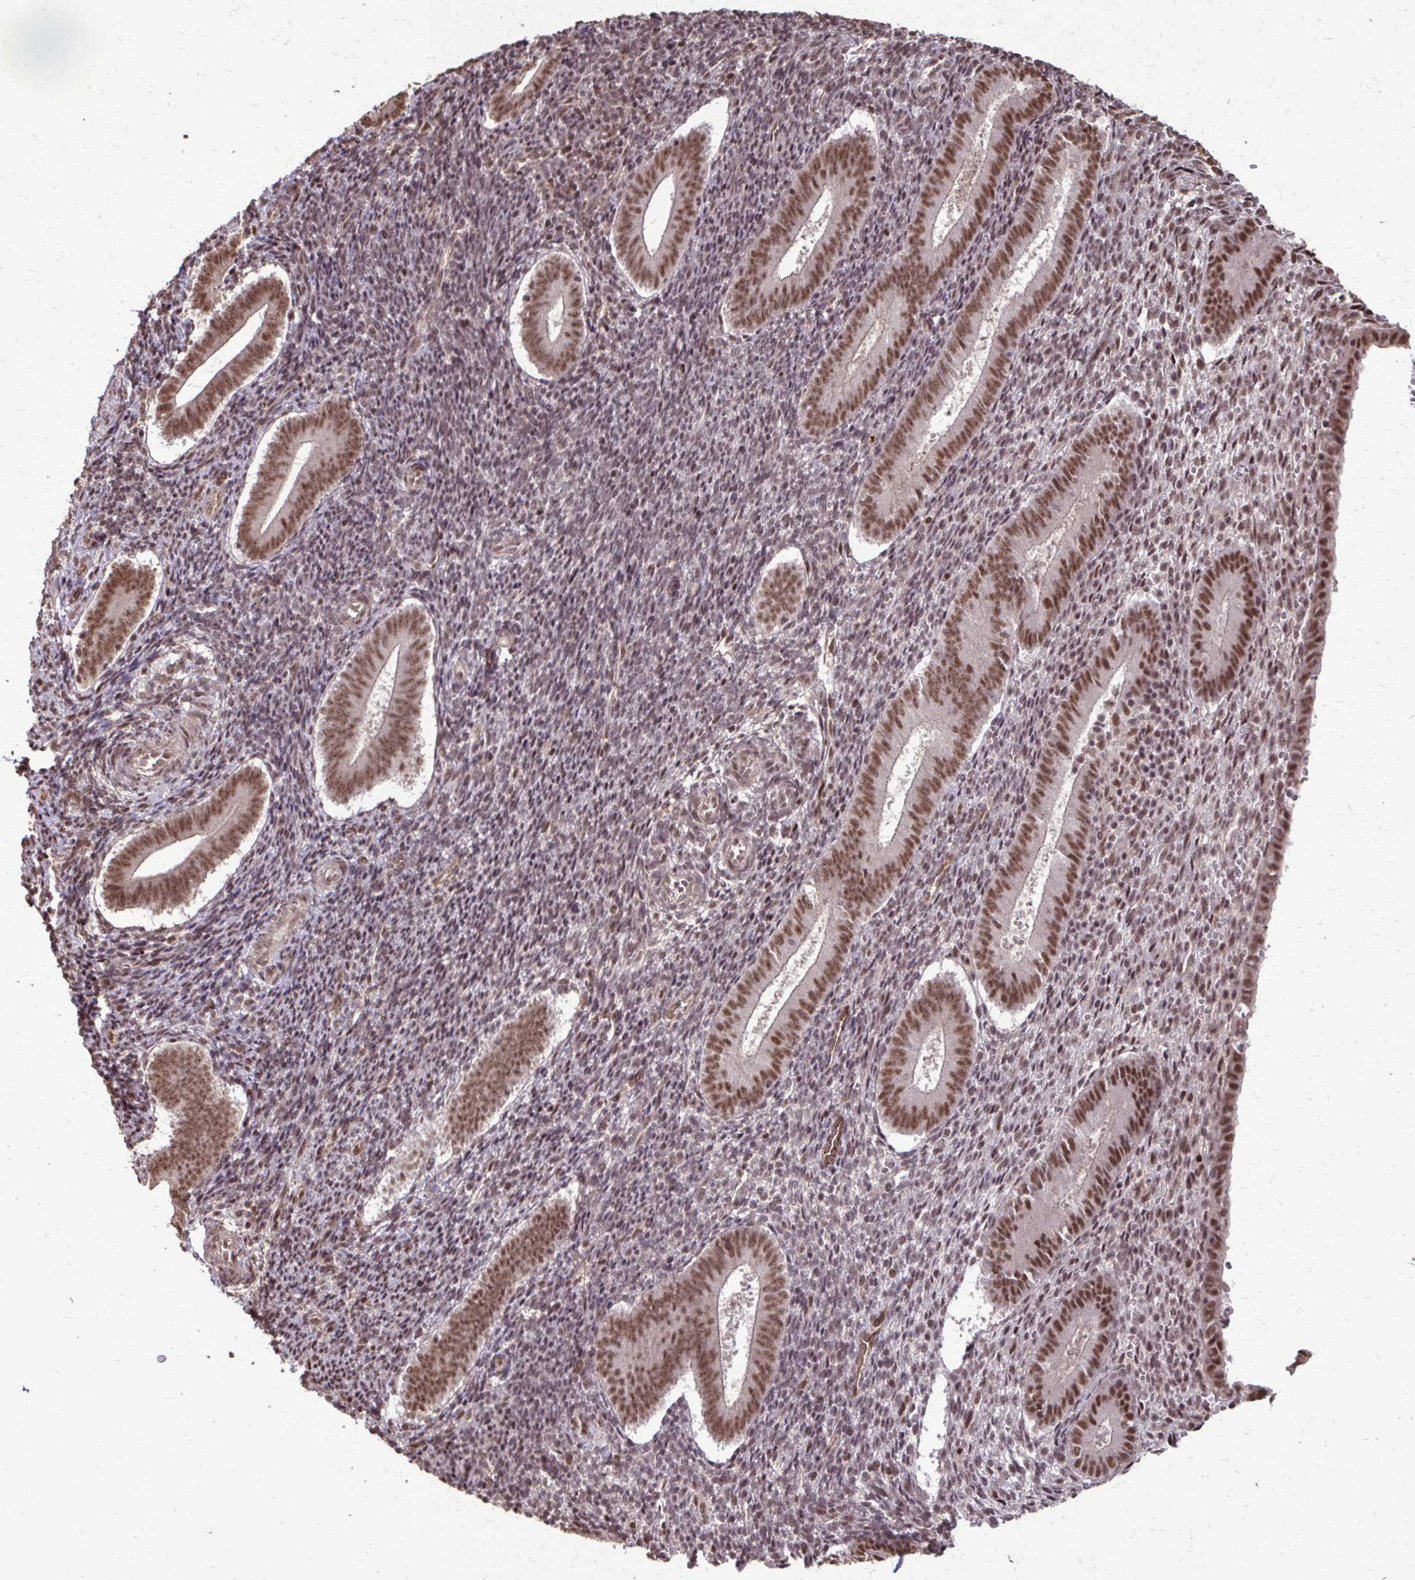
{"staining": {"intensity": "moderate", "quantity": "25%-75%", "location": "nuclear"}, "tissue": "endometrium", "cell_type": "Cells in endometrial stroma", "image_type": "normal", "snomed": [{"axis": "morphology", "description": "Normal tissue, NOS"}, {"axis": "topography", "description": "Endometrium"}], "caption": "Immunohistochemistry of normal human endometrium displays medium levels of moderate nuclear positivity in approximately 25%-75% of cells in endometrial stroma.", "gene": "SS18", "patient": {"sex": "female", "age": 25}}